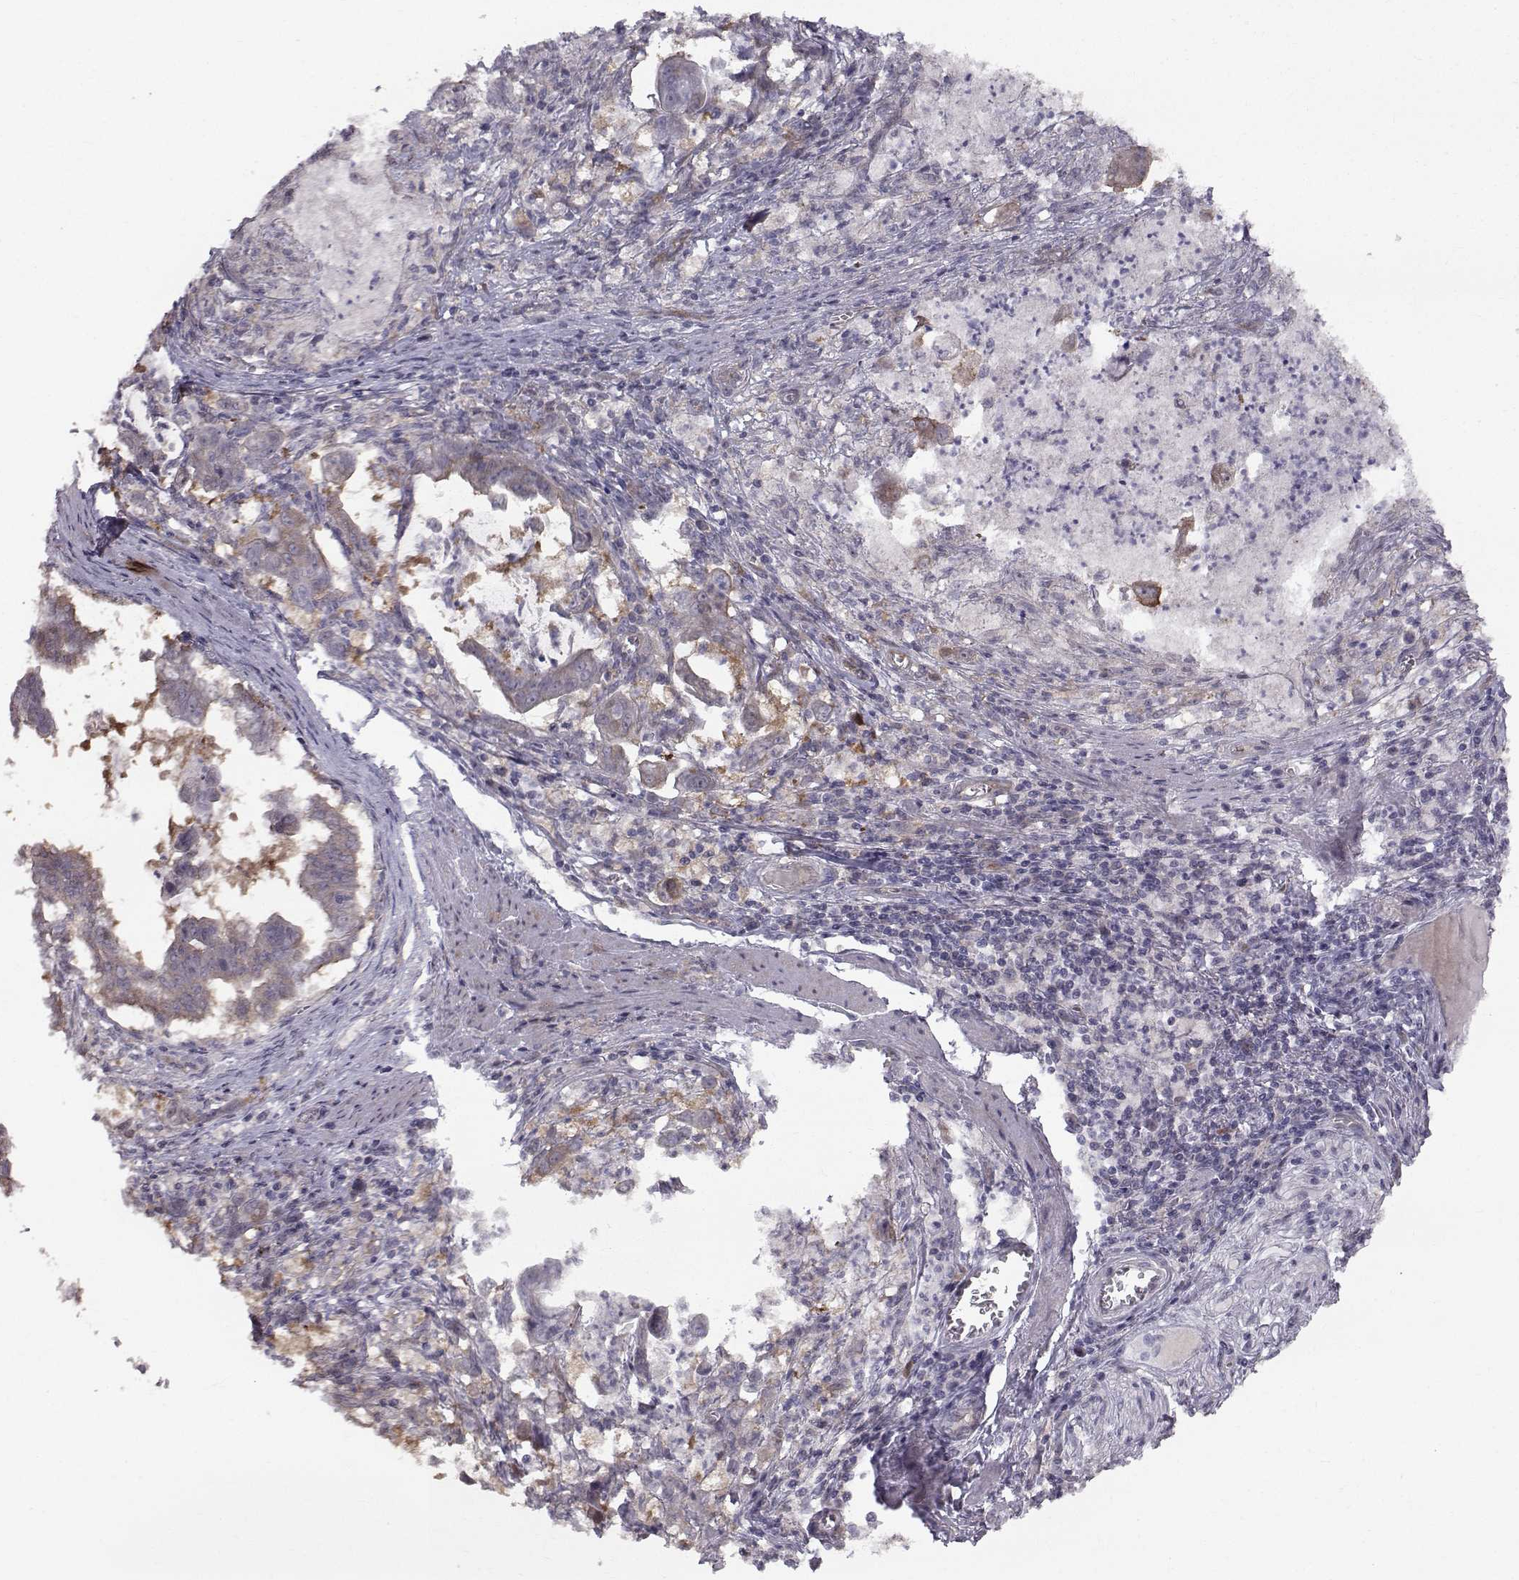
{"staining": {"intensity": "moderate", "quantity": "25%-75%", "location": "cytoplasmic/membranous"}, "tissue": "stomach cancer", "cell_type": "Tumor cells", "image_type": "cancer", "snomed": [{"axis": "morphology", "description": "Adenocarcinoma, NOS"}, {"axis": "topography", "description": "Stomach, upper"}], "caption": "Human stomach cancer (adenocarcinoma) stained for a protein (brown) shows moderate cytoplasmic/membranous positive positivity in about 25%-75% of tumor cells.", "gene": "HSP90AB1", "patient": {"sex": "male", "age": 80}}